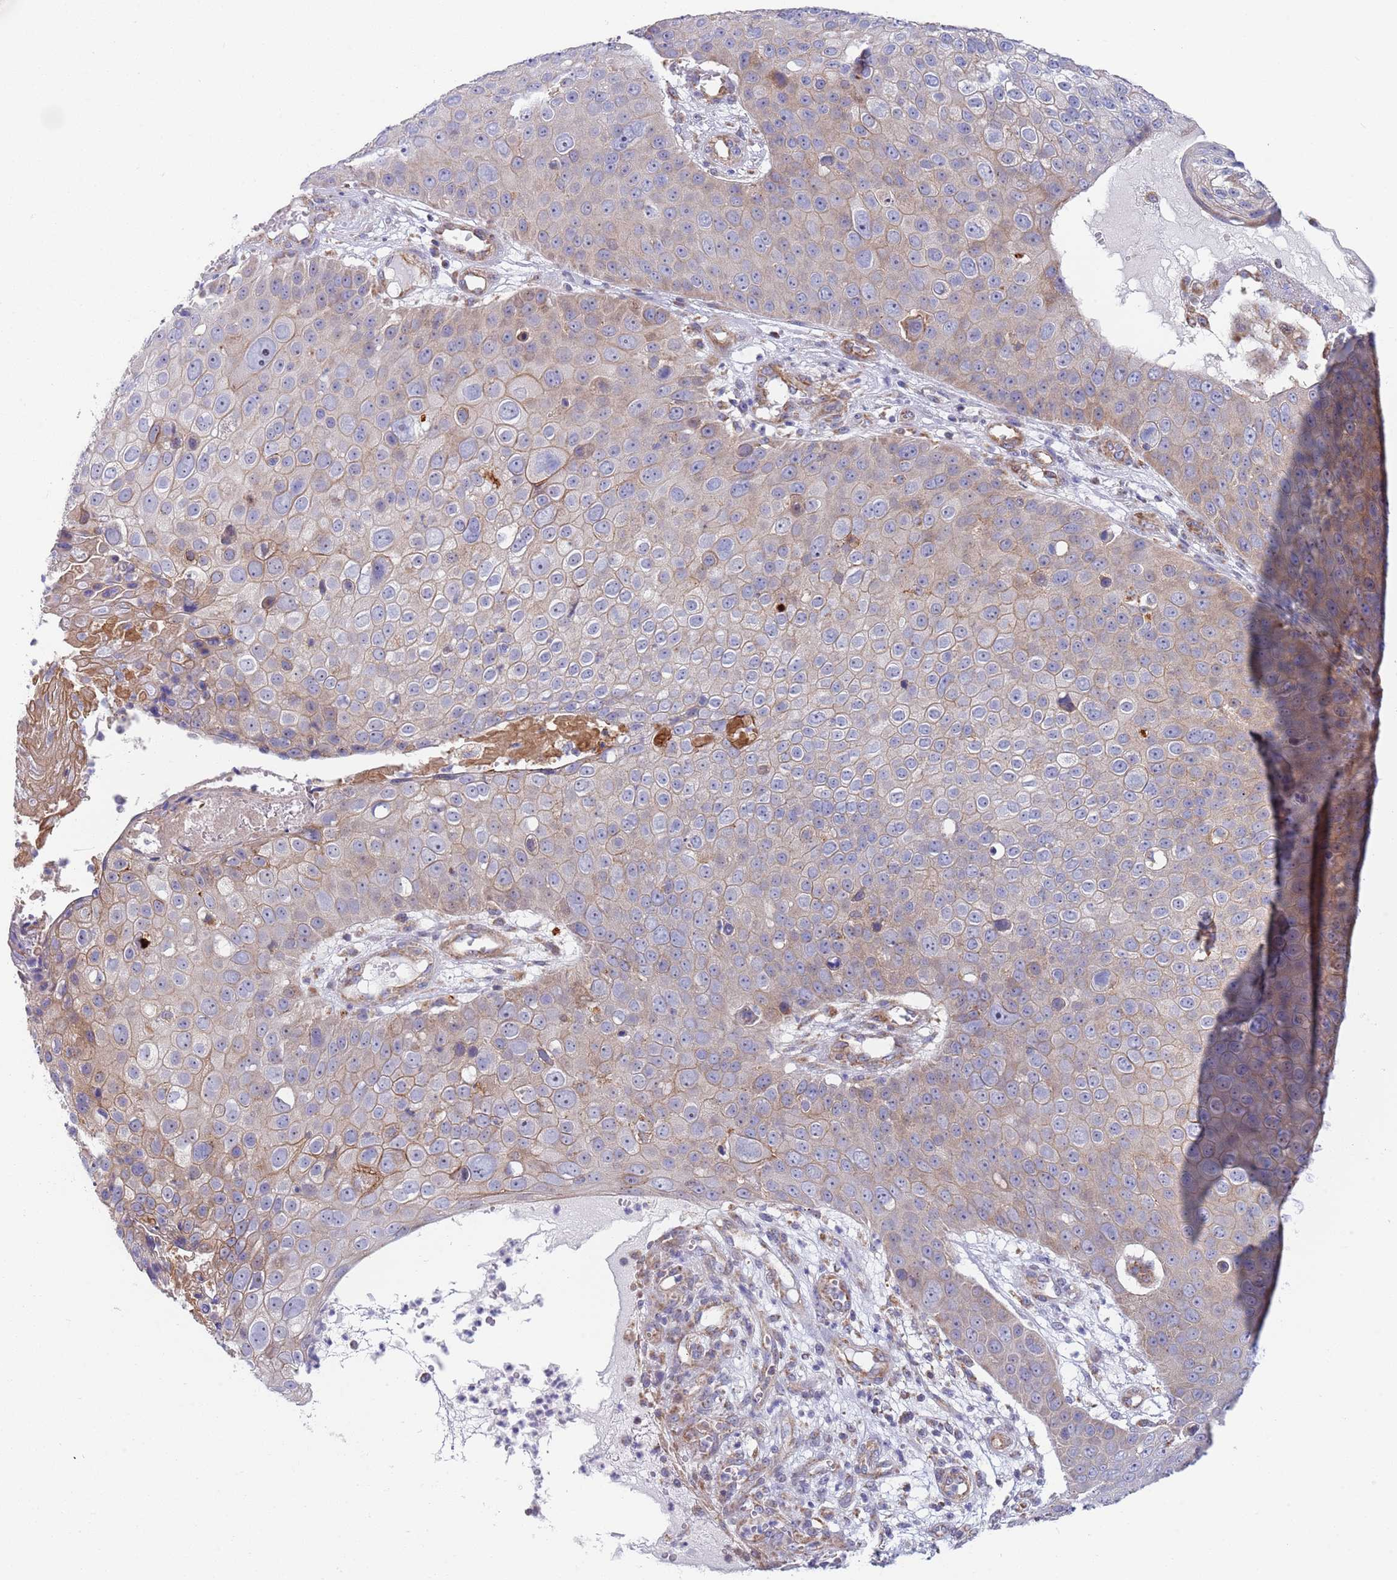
{"staining": {"intensity": "weak", "quantity": "25%-75%", "location": "cytoplasmic/membranous"}, "tissue": "skin cancer", "cell_type": "Tumor cells", "image_type": "cancer", "snomed": [{"axis": "morphology", "description": "Squamous cell carcinoma, NOS"}, {"axis": "topography", "description": "Skin"}], "caption": "This is a micrograph of immunohistochemistry (IHC) staining of skin squamous cell carcinoma, which shows weak expression in the cytoplasmic/membranous of tumor cells.", "gene": "PWWP3A", "patient": {"sex": "male", "age": 71}}